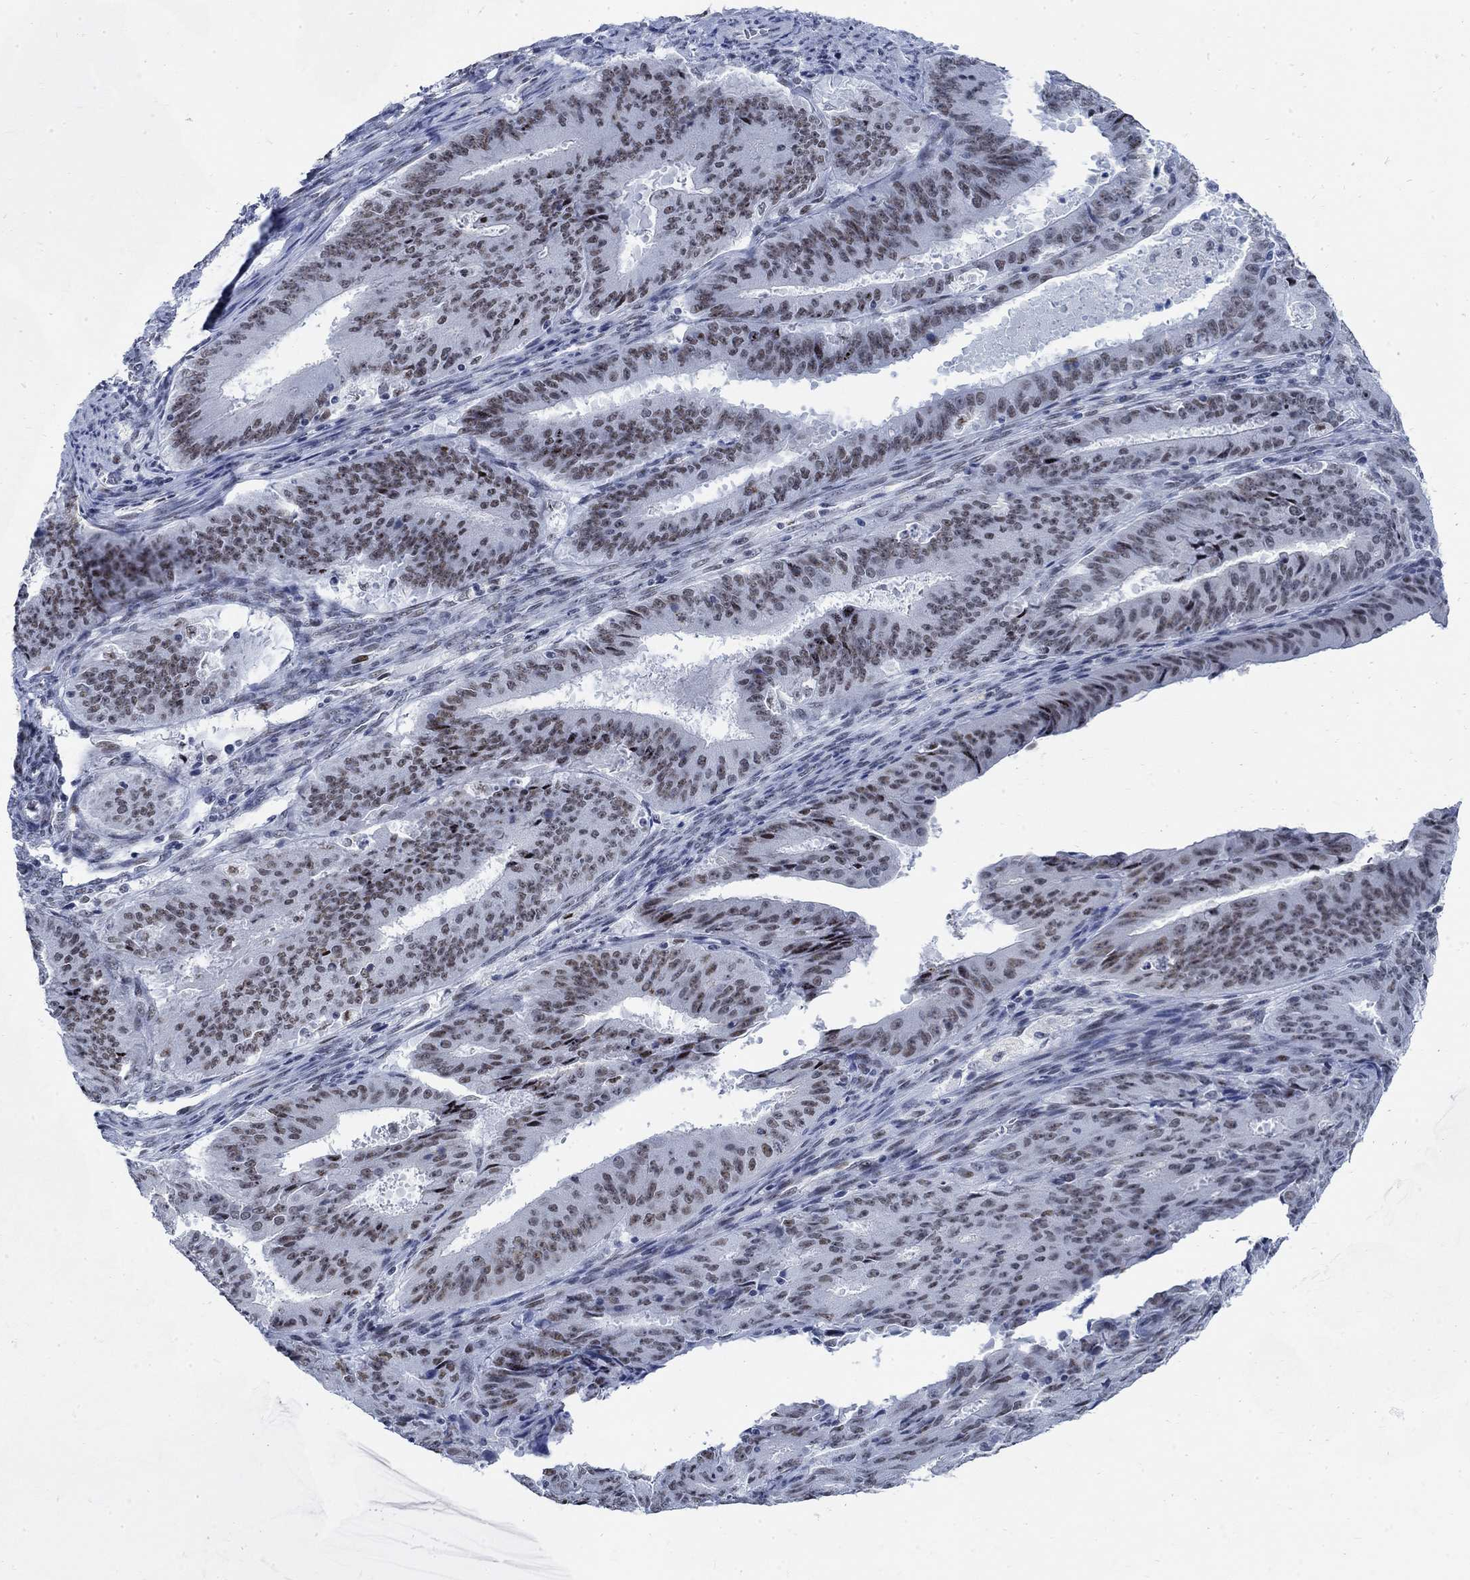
{"staining": {"intensity": "weak", "quantity": "25%-75%", "location": "nuclear"}, "tissue": "ovarian cancer", "cell_type": "Tumor cells", "image_type": "cancer", "snomed": [{"axis": "morphology", "description": "Carcinoma, endometroid"}, {"axis": "topography", "description": "Ovary"}], "caption": "Ovarian cancer stained with a brown dye shows weak nuclear positive positivity in approximately 25%-75% of tumor cells.", "gene": "DLK1", "patient": {"sex": "female", "age": 42}}